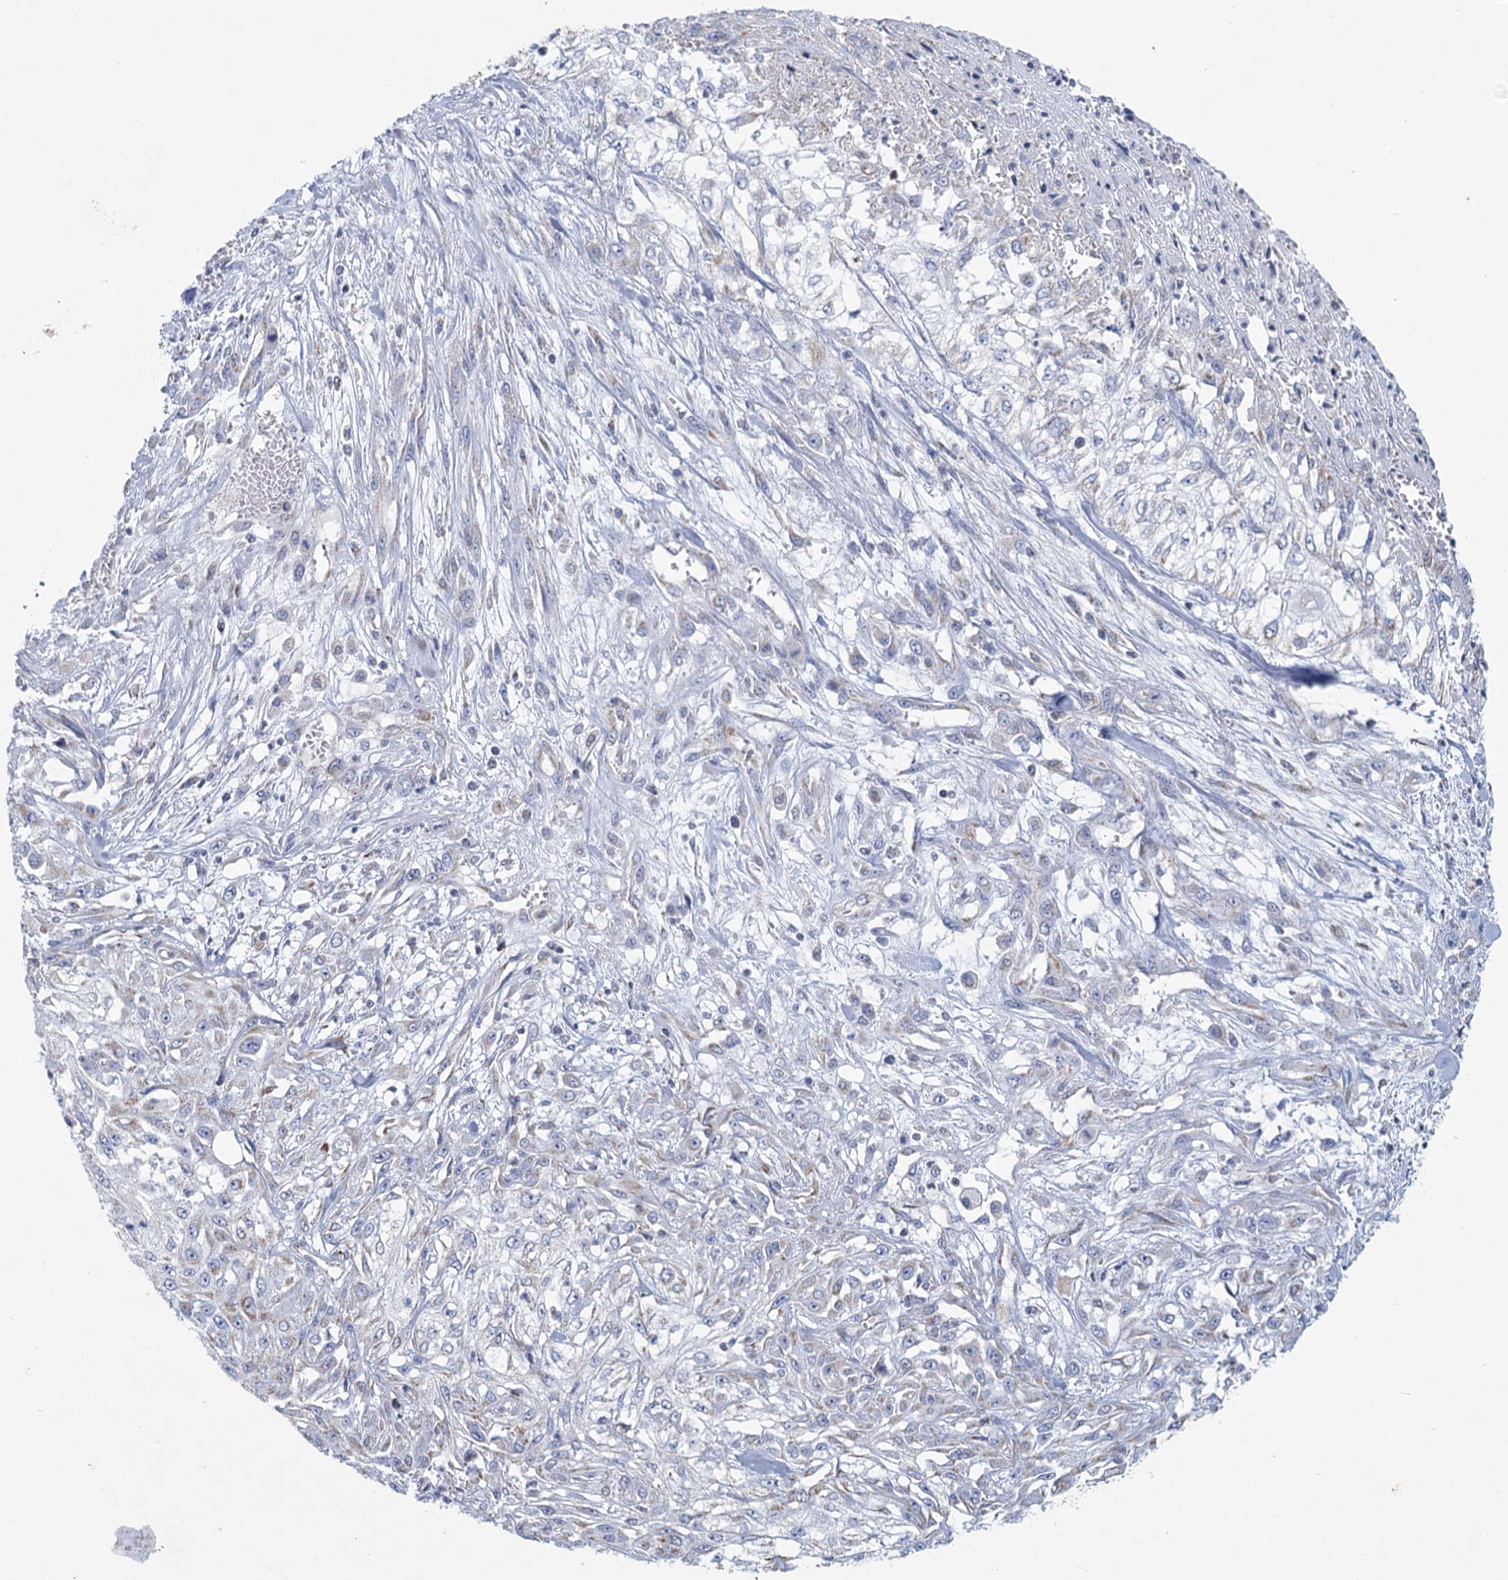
{"staining": {"intensity": "negative", "quantity": "none", "location": "none"}, "tissue": "skin cancer", "cell_type": "Tumor cells", "image_type": "cancer", "snomed": [{"axis": "morphology", "description": "Squamous cell carcinoma, NOS"}, {"axis": "morphology", "description": "Squamous cell carcinoma, metastatic, NOS"}, {"axis": "topography", "description": "Skin"}, {"axis": "topography", "description": "Lymph node"}], "caption": "Human skin cancer (metastatic squamous cell carcinoma) stained for a protein using IHC reveals no expression in tumor cells.", "gene": "NDUFC2", "patient": {"sex": "male", "age": 75}}